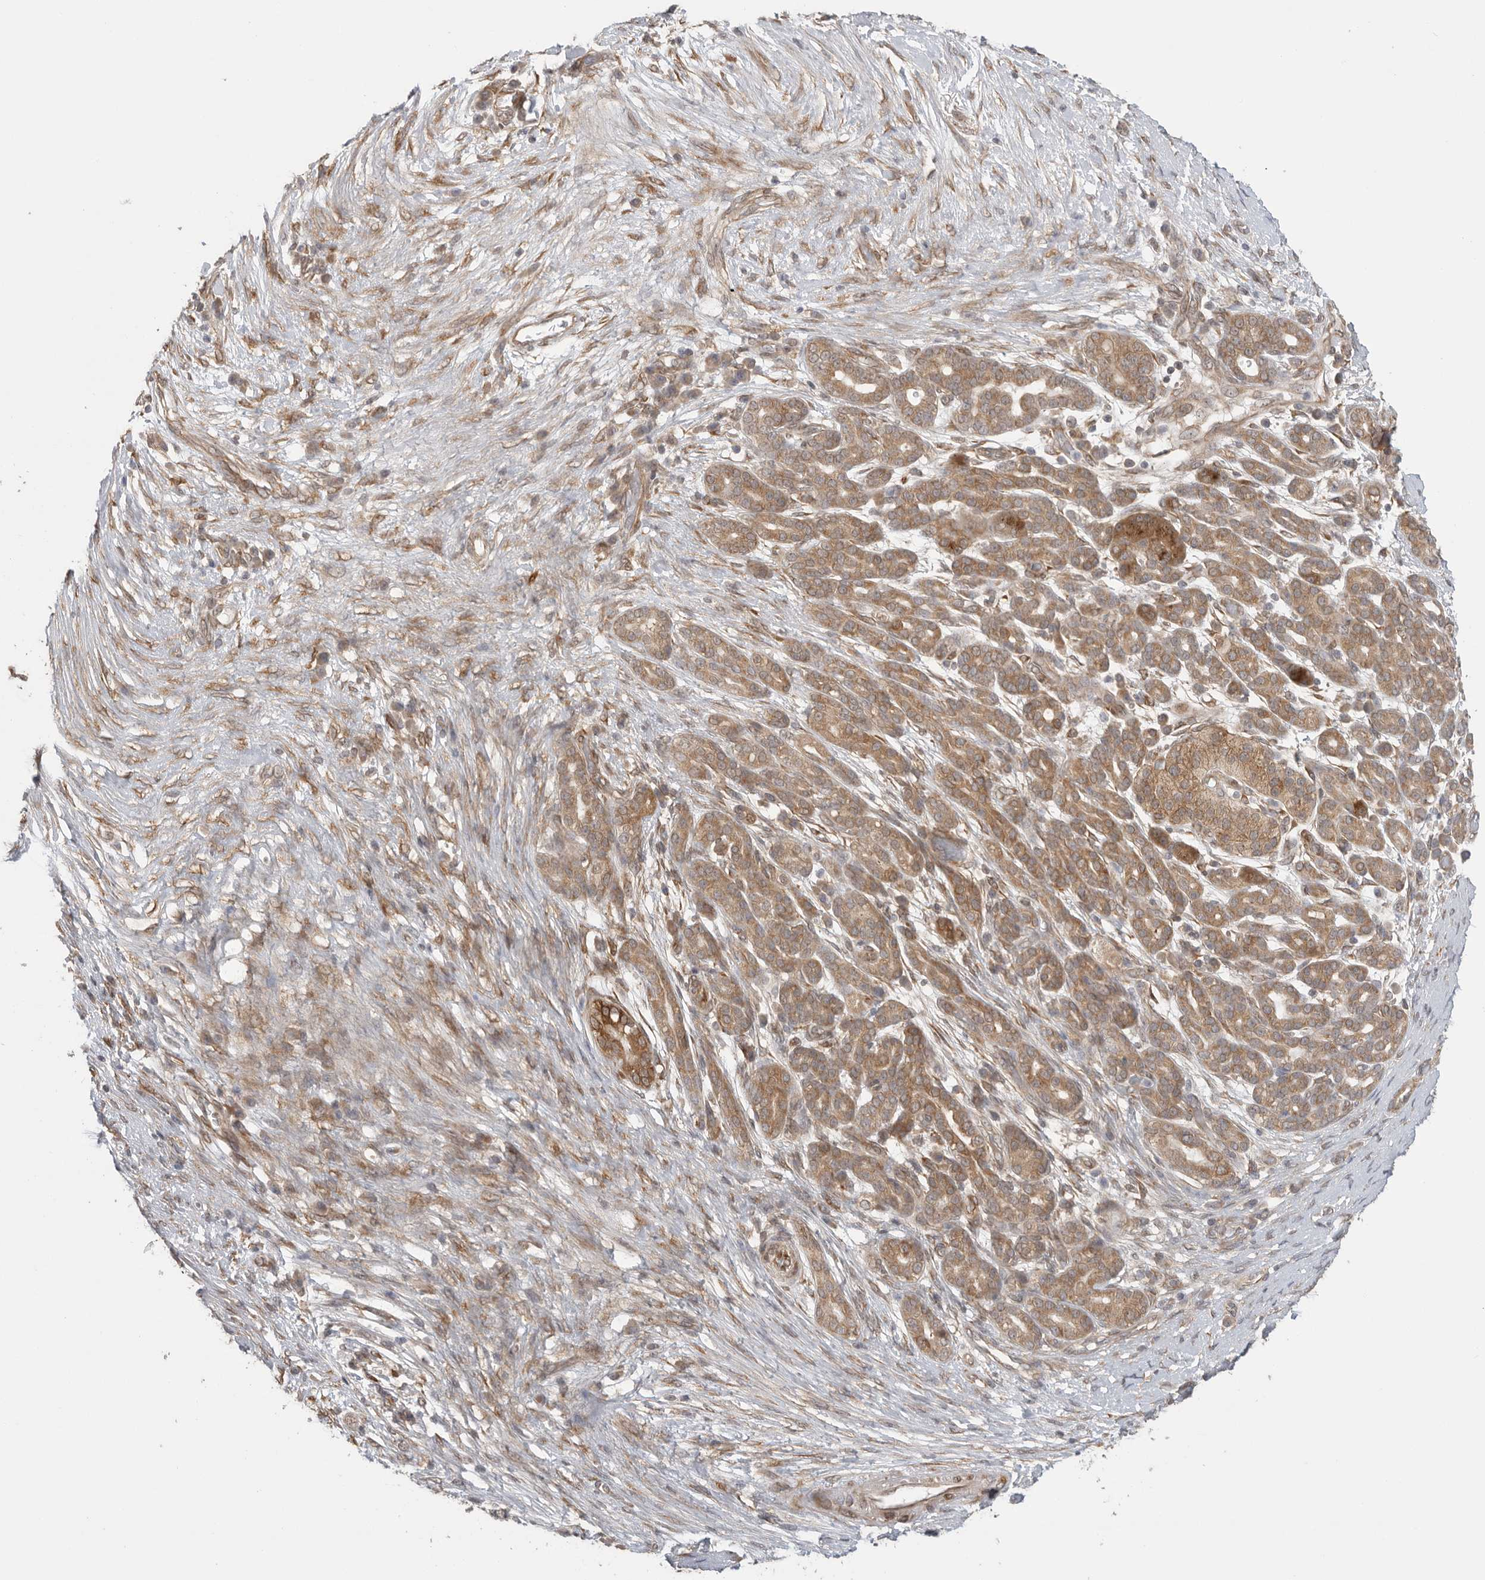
{"staining": {"intensity": "moderate", "quantity": ">75%", "location": "cytoplasmic/membranous"}, "tissue": "pancreatic cancer", "cell_type": "Tumor cells", "image_type": "cancer", "snomed": [{"axis": "morphology", "description": "Adenocarcinoma, NOS"}, {"axis": "topography", "description": "Pancreas"}], "caption": "Protein staining shows moderate cytoplasmic/membranous staining in about >75% of tumor cells in adenocarcinoma (pancreatic). The staining was performed using DAB (3,3'-diaminobenzidine), with brown indicating positive protein expression. Nuclei are stained blue with hematoxylin.", "gene": "VPS50", "patient": {"sex": "male", "age": 72}}